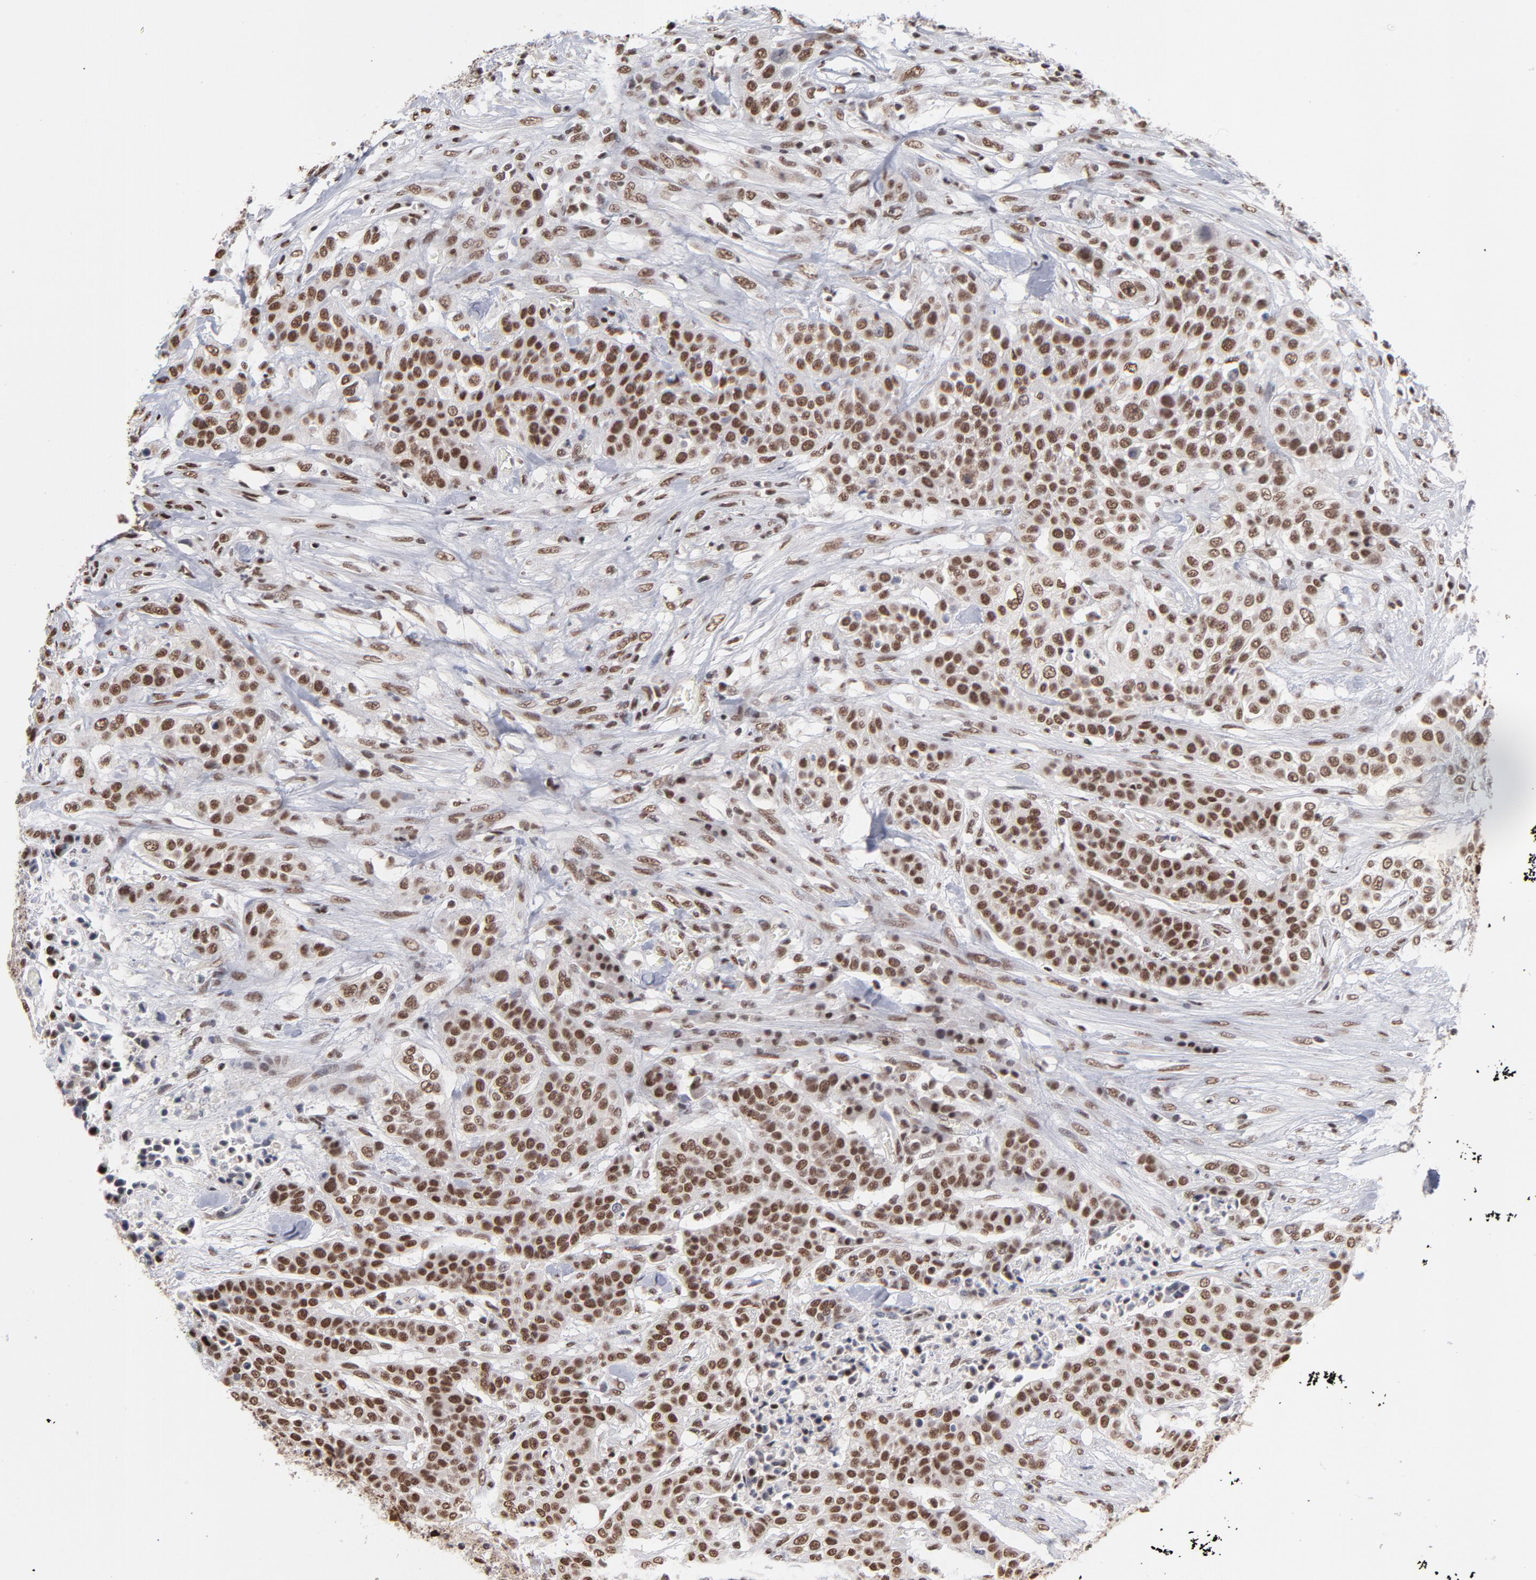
{"staining": {"intensity": "strong", "quantity": ">75%", "location": "nuclear"}, "tissue": "urothelial cancer", "cell_type": "Tumor cells", "image_type": "cancer", "snomed": [{"axis": "morphology", "description": "Urothelial carcinoma, High grade"}, {"axis": "topography", "description": "Urinary bladder"}], "caption": "An image of human urothelial carcinoma (high-grade) stained for a protein shows strong nuclear brown staining in tumor cells.", "gene": "ZNF3", "patient": {"sex": "male", "age": 74}}